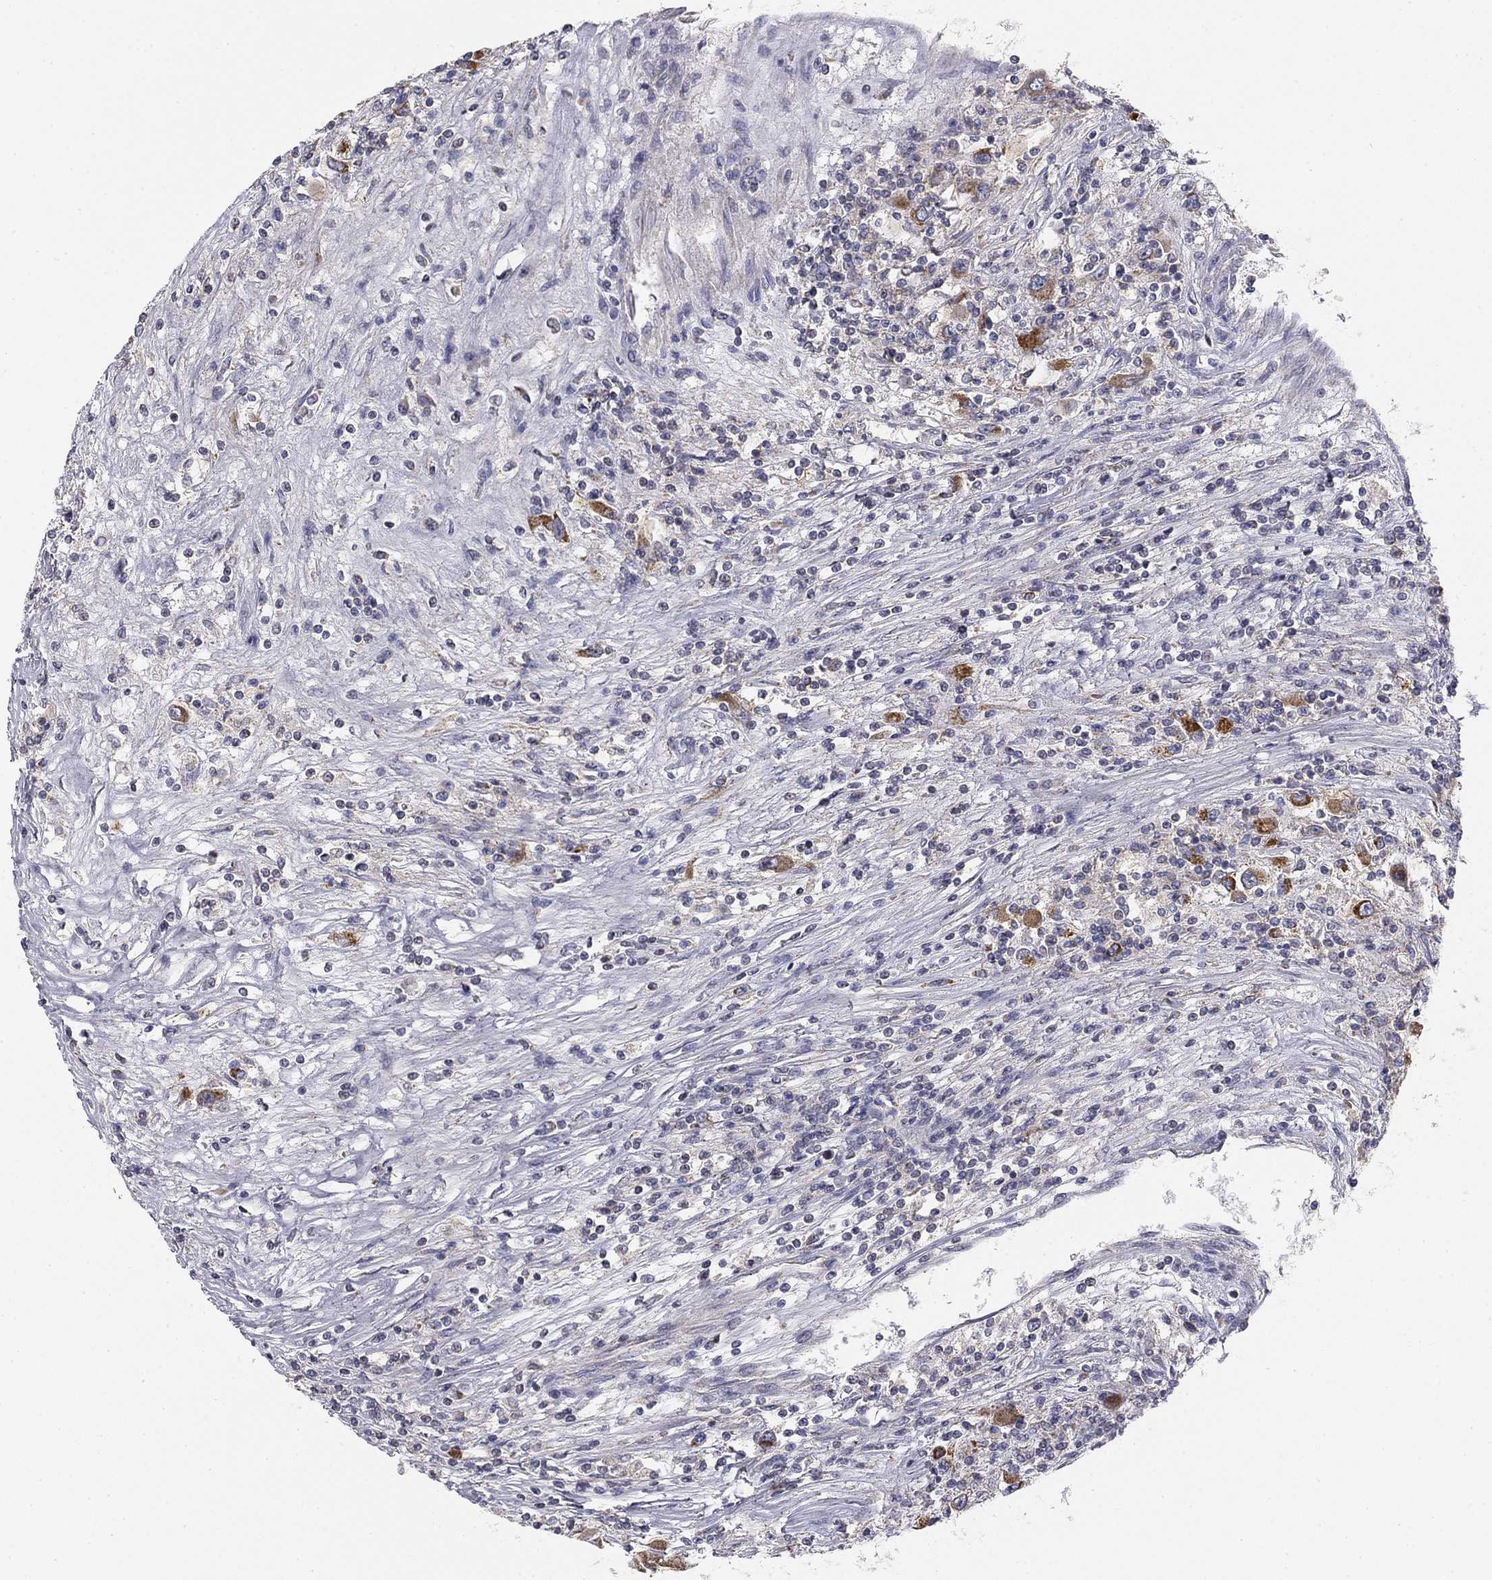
{"staining": {"intensity": "moderate", "quantity": "25%-75%", "location": "cytoplasmic/membranous"}, "tissue": "renal cancer", "cell_type": "Tumor cells", "image_type": "cancer", "snomed": [{"axis": "morphology", "description": "Adenocarcinoma, NOS"}, {"axis": "topography", "description": "Kidney"}], "caption": "Tumor cells demonstrate medium levels of moderate cytoplasmic/membranous expression in about 25%-75% of cells in human renal cancer.", "gene": "SLC2A9", "patient": {"sex": "female", "age": 67}}